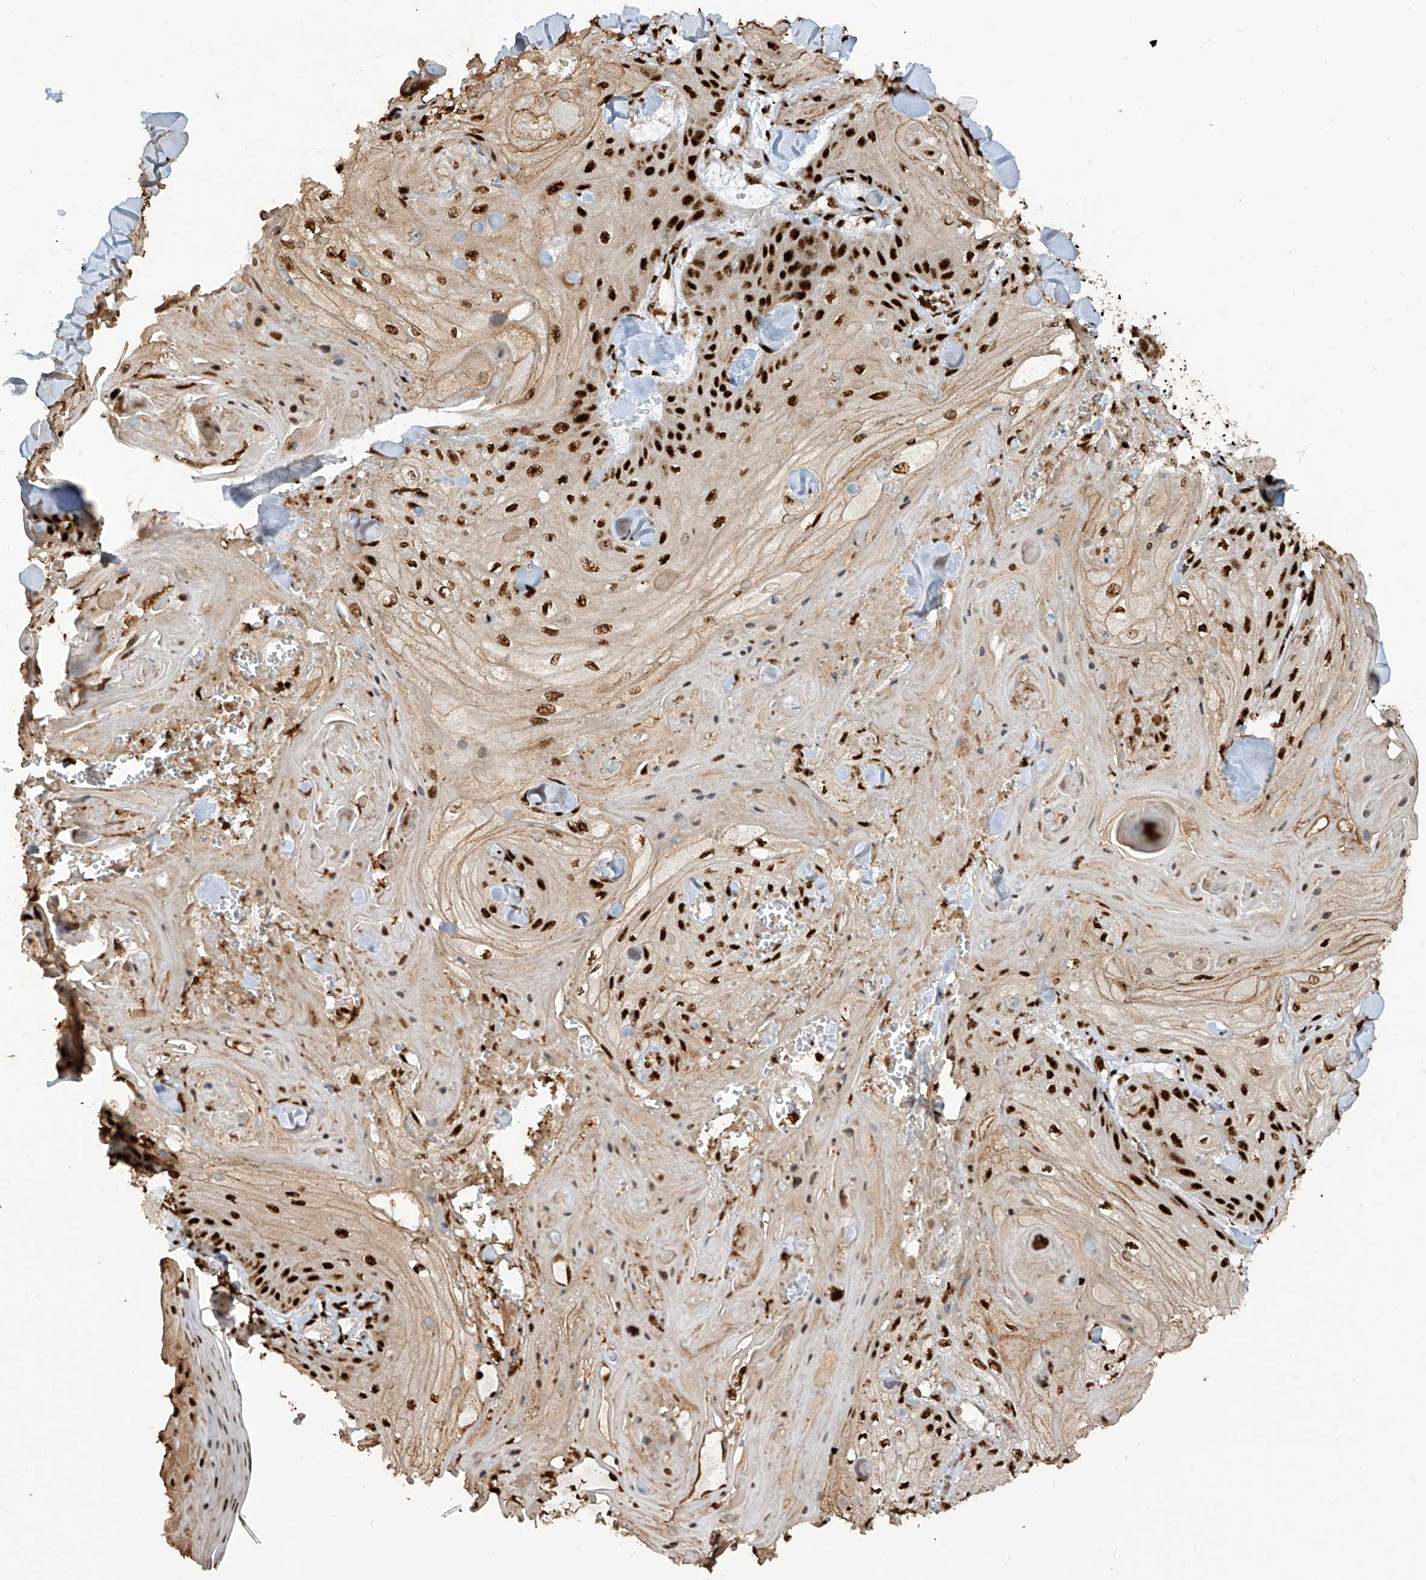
{"staining": {"intensity": "strong", "quantity": ">75%", "location": "nuclear"}, "tissue": "skin cancer", "cell_type": "Tumor cells", "image_type": "cancer", "snomed": [{"axis": "morphology", "description": "Squamous cell carcinoma, NOS"}, {"axis": "topography", "description": "Skin"}], "caption": "Human squamous cell carcinoma (skin) stained with a brown dye displays strong nuclear positive expression in about >75% of tumor cells.", "gene": "LBH", "patient": {"sex": "male", "age": 74}}